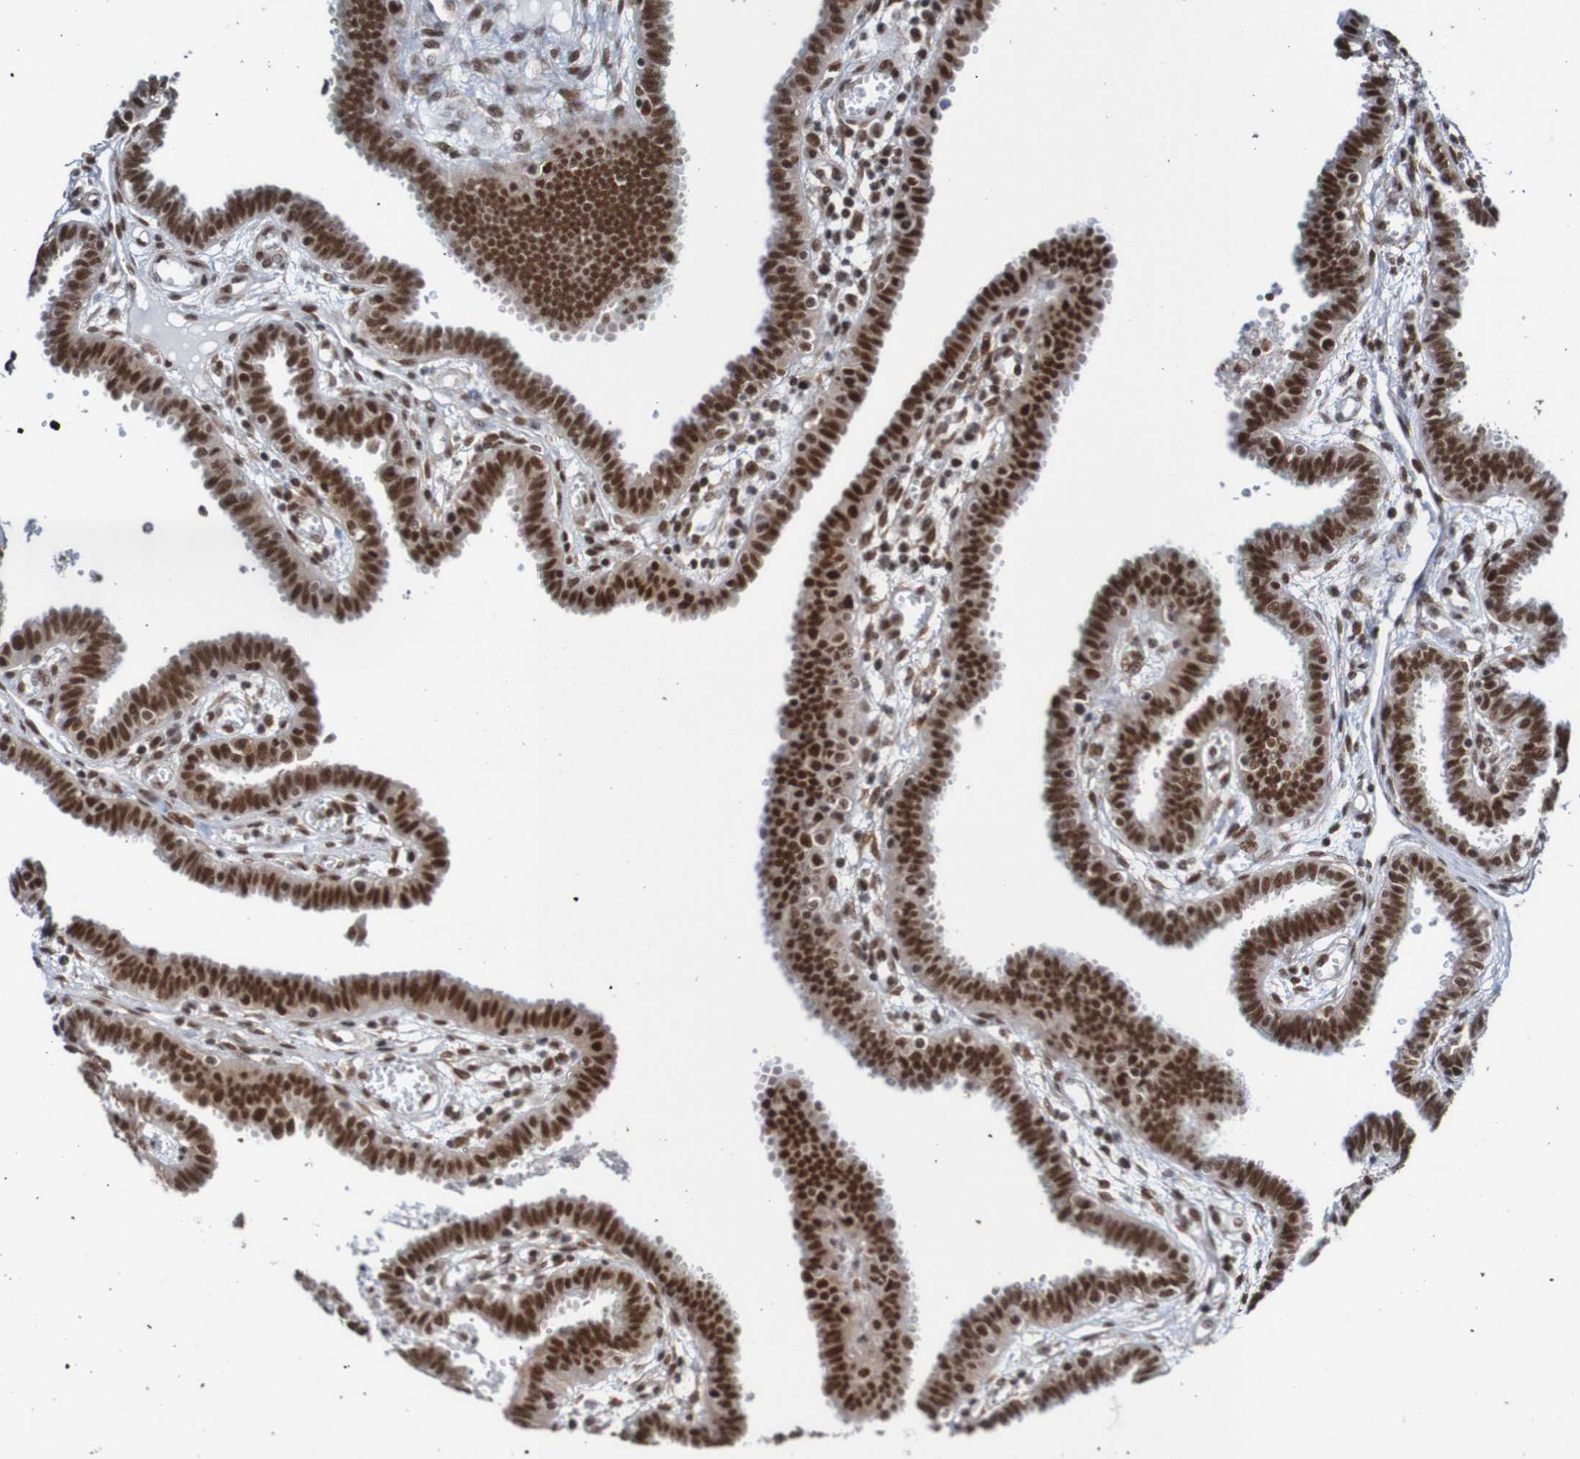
{"staining": {"intensity": "strong", "quantity": ">75%", "location": "nuclear"}, "tissue": "fallopian tube", "cell_type": "Glandular cells", "image_type": "normal", "snomed": [{"axis": "morphology", "description": "Normal tissue, NOS"}, {"axis": "topography", "description": "Fallopian tube"}], "caption": "Brown immunohistochemical staining in unremarkable fallopian tube exhibits strong nuclear staining in approximately >75% of glandular cells.", "gene": "CDC5L", "patient": {"sex": "female", "age": 32}}